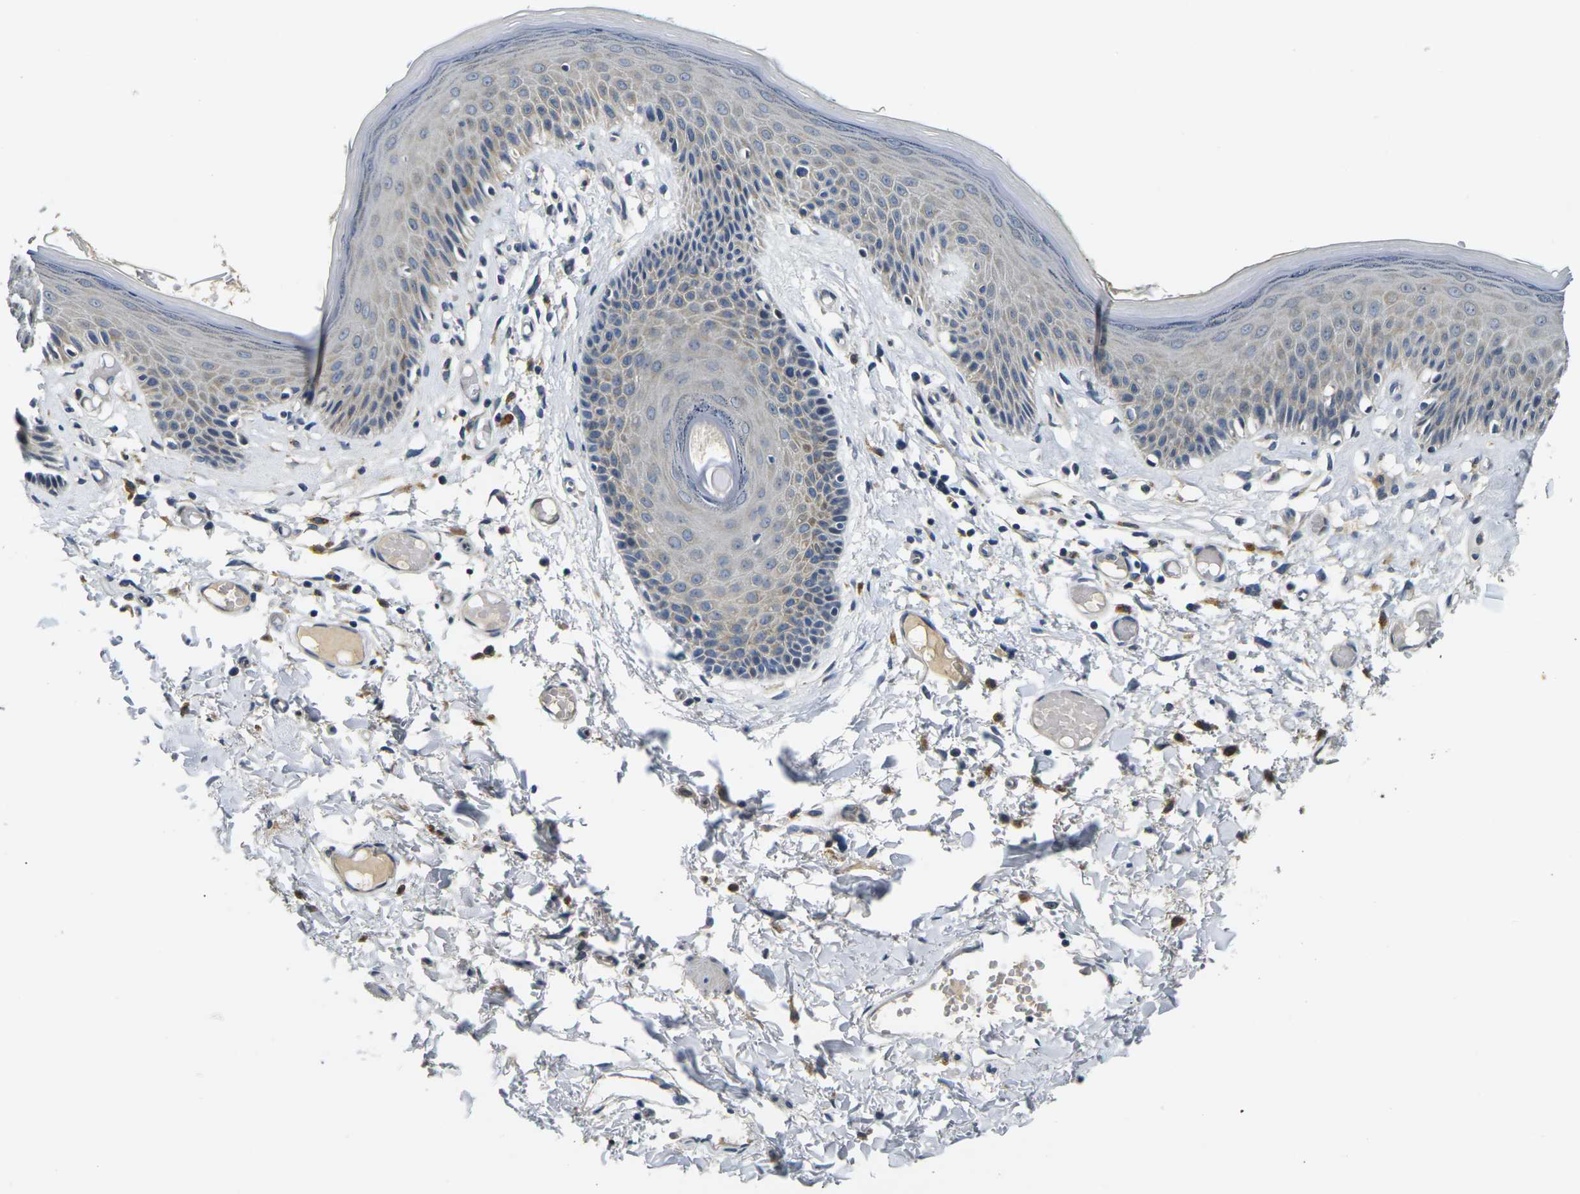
{"staining": {"intensity": "weak", "quantity": "<25%", "location": "cytoplasmic/membranous"}, "tissue": "skin", "cell_type": "Epidermal cells", "image_type": "normal", "snomed": [{"axis": "morphology", "description": "Normal tissue, NOS"}, {"axis": "topography", "description": "Vulva"}], "caption": "The image demonstrates no significant expression in epidermal cells of skin.", "gene": "SHISAL2B", "patient": {"sex": "female", "age": 73}}